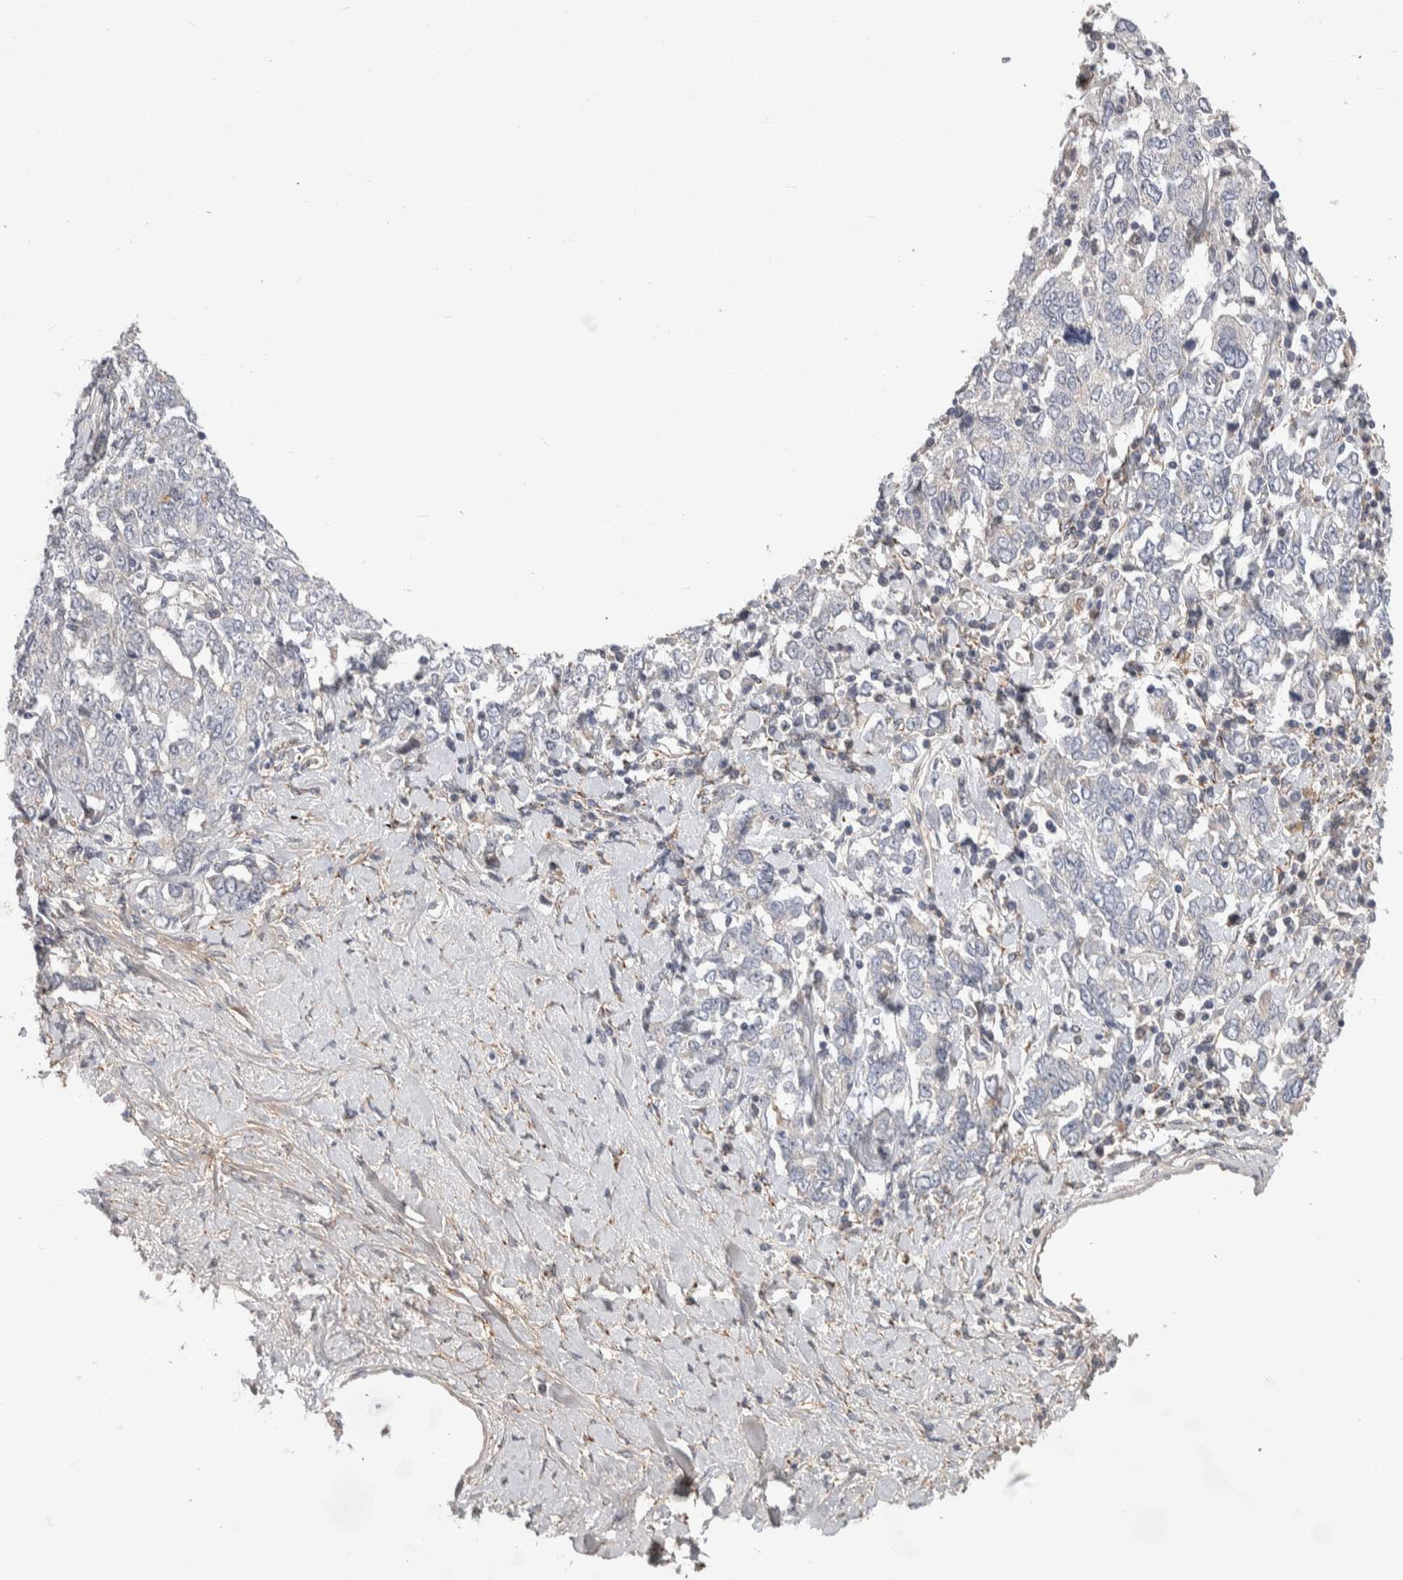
{"staining": {"intensity": "negative", "quantity": "none", "location": "none"}, "tissue": "ovarian cancer", "cell_type": "Tumor cells", "image_type": "cancer", "snomed": [{"axis": "morphology", "description": "Carcinoma, endometroid"}, {"axis": "topography", "description": "Ovary"}], "caption": "Ovarian cancer was stained to show a protein in brown. There is no significant staining in tumor cells.", "gene": "PSMG3", "patient": {"sex": "female", "age": 62}}